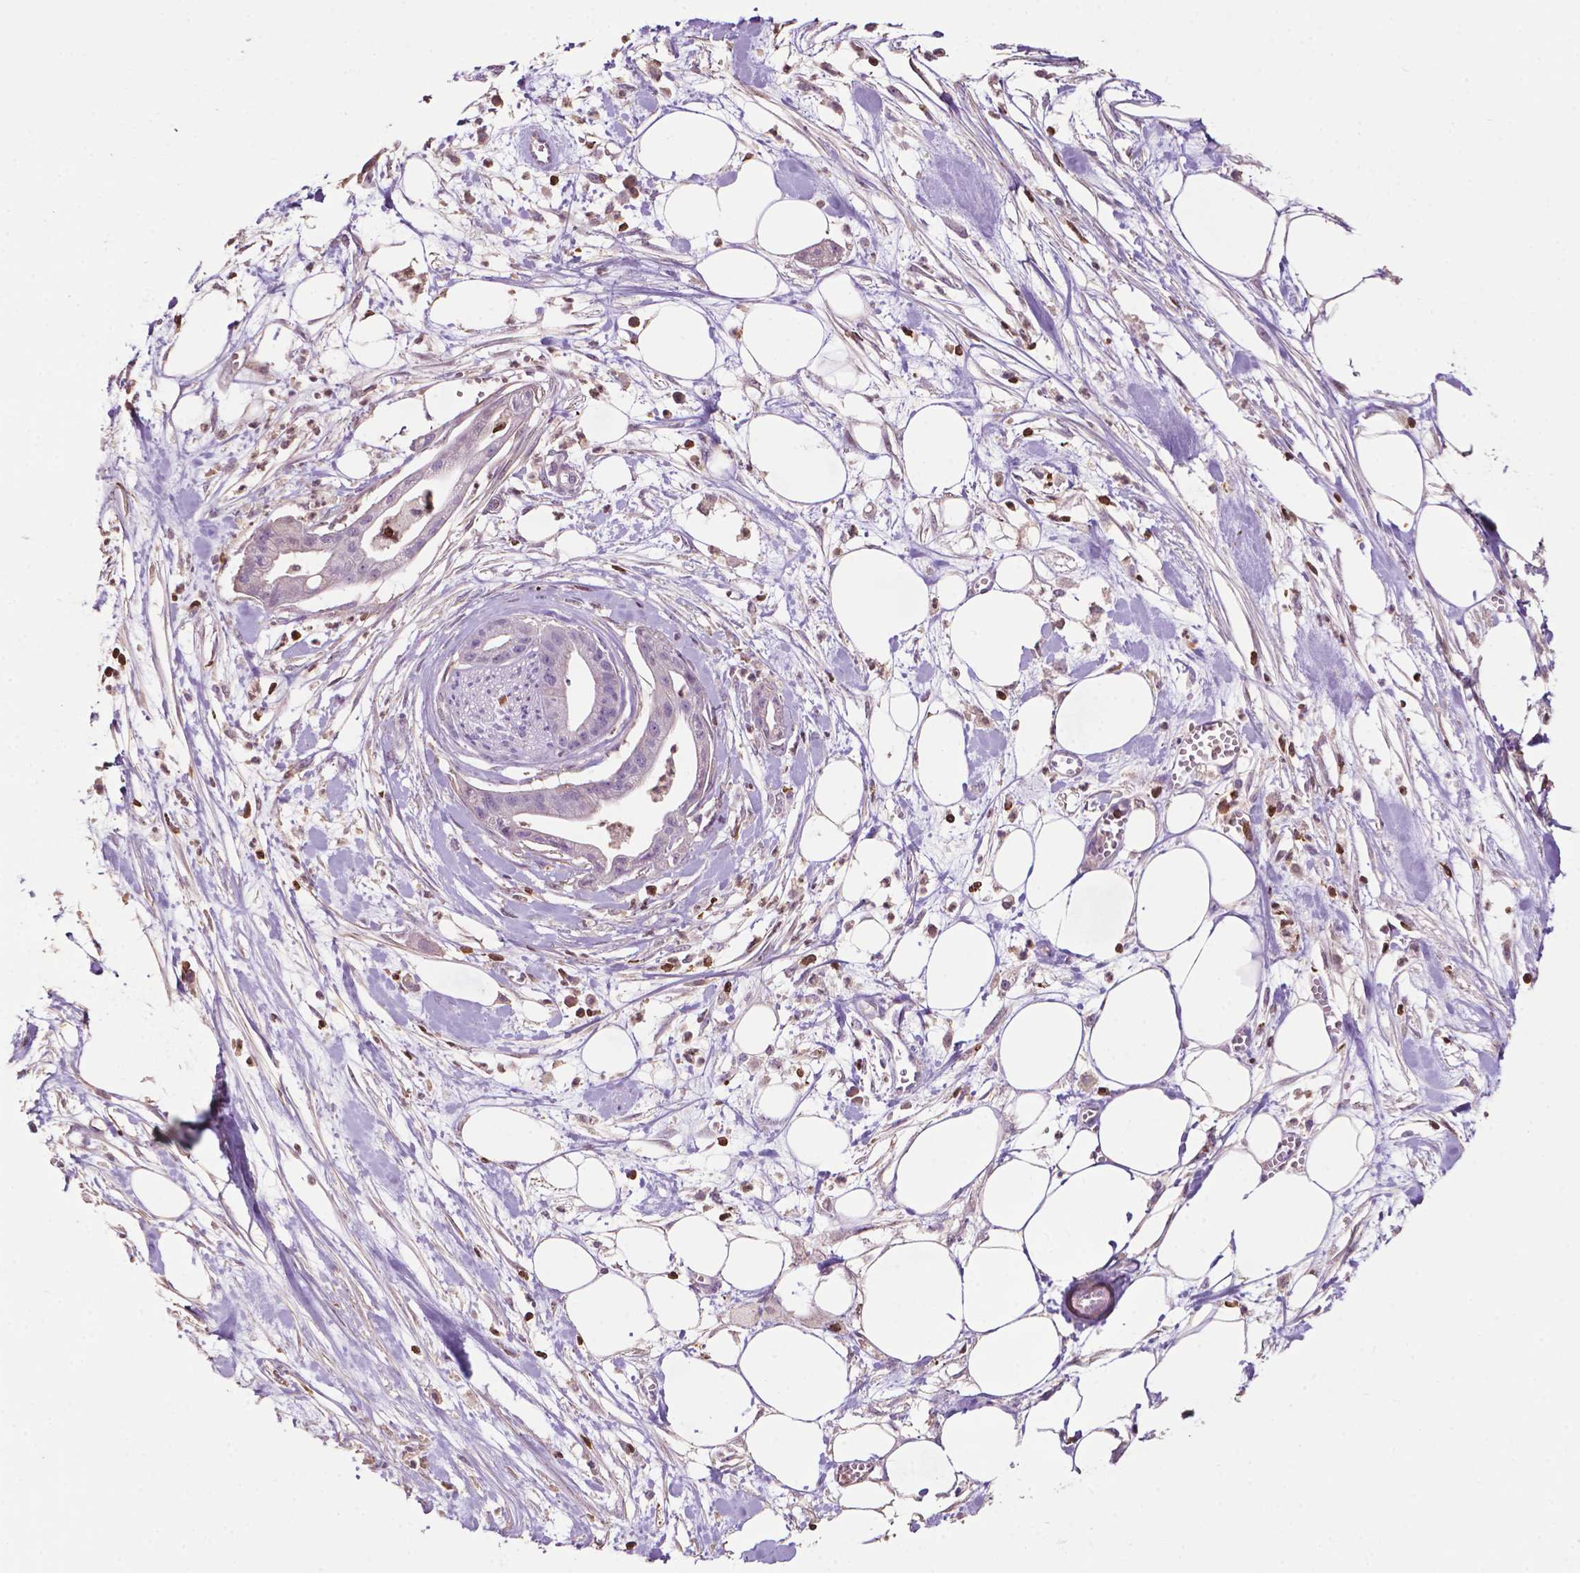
{"staining": {"intensity": "negative", "quantity": "none", "location": "none"}, "tissue": "pancreatic cancer", "cell_type": "Tumor cells", "image_type": "cancer", "snomed": [{"axis": "morphology", "description": "Normal tissue, NOS"}, {"axis": "morphology", "description": "Adenocarcinoma, NOS"}, {"axis": "topography", "description": "Lymph node"}, {"axis": "topography", "description": "Pancreas"}], "caption": "DAB (3,3'-diaminobenzidine) immunohistochemical staining of pancreatic cancer (adenocarcinoma) reveals no significant staining in tumor cells.", "gene": "TBC1D10C", "patient": {"sex": "female", "age": 58}}